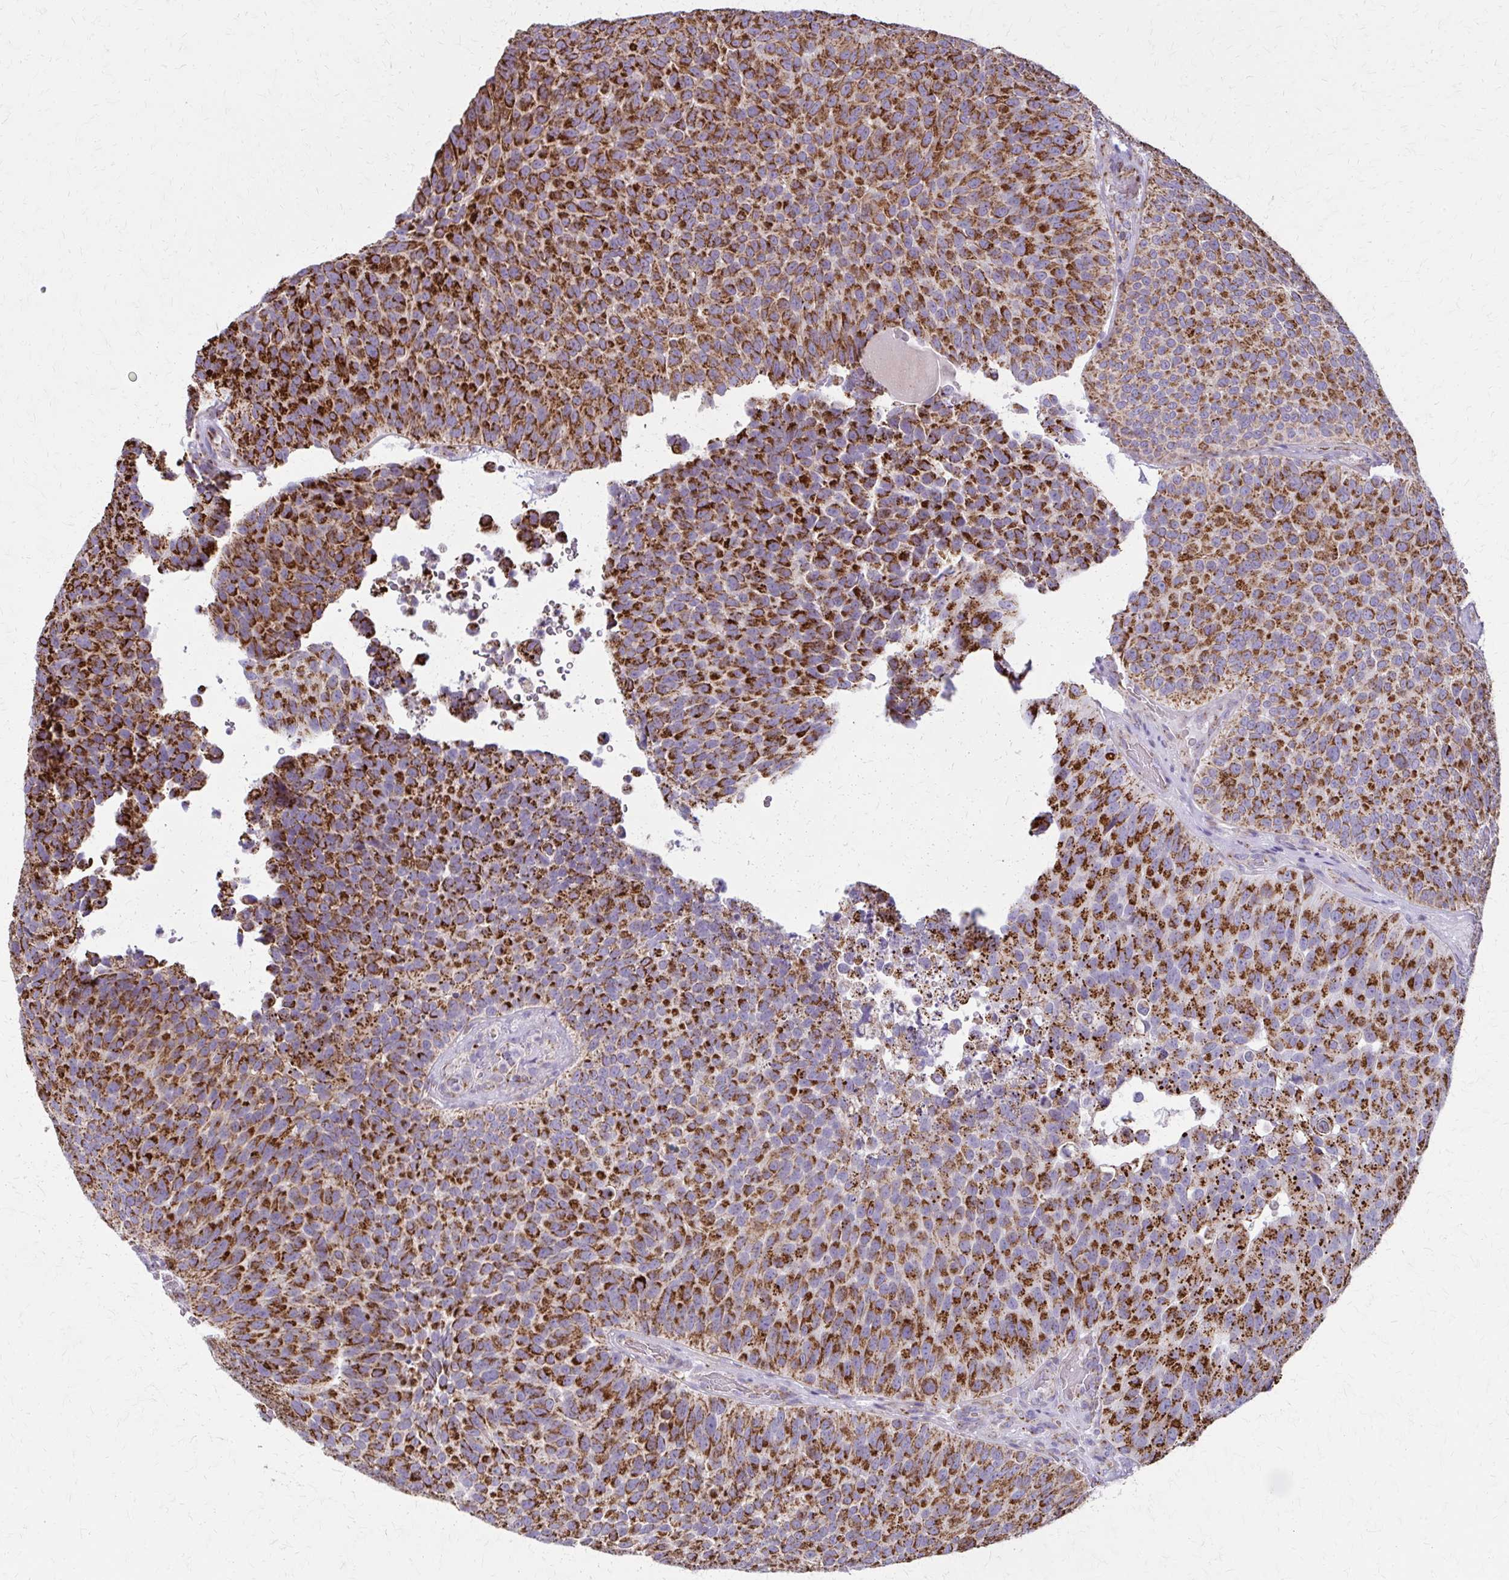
{"staining": {"intensity": "strong", "quantity": ">75%", "location": "cytoplasmic/membranous"}, "tissue": "urothelial cancer", "cell_type": "Tumor cells", "image_type": "cancer", "snomed": [{"axis": "morphology", "description": "Urothelial carcinoma, Low grade"}, {"axis": "topography", "description": "Urinary bladder"}], "caption": "IHC histopathology image of human low-grade urothelial carcinoma stained for a protein (brown), which exhibits high levels of strong cytoplasmic/membranous staining in approximately >75% of tumor cells.", "gene": "TVP23A", "patient": {"sex": "male", "age": 76}}